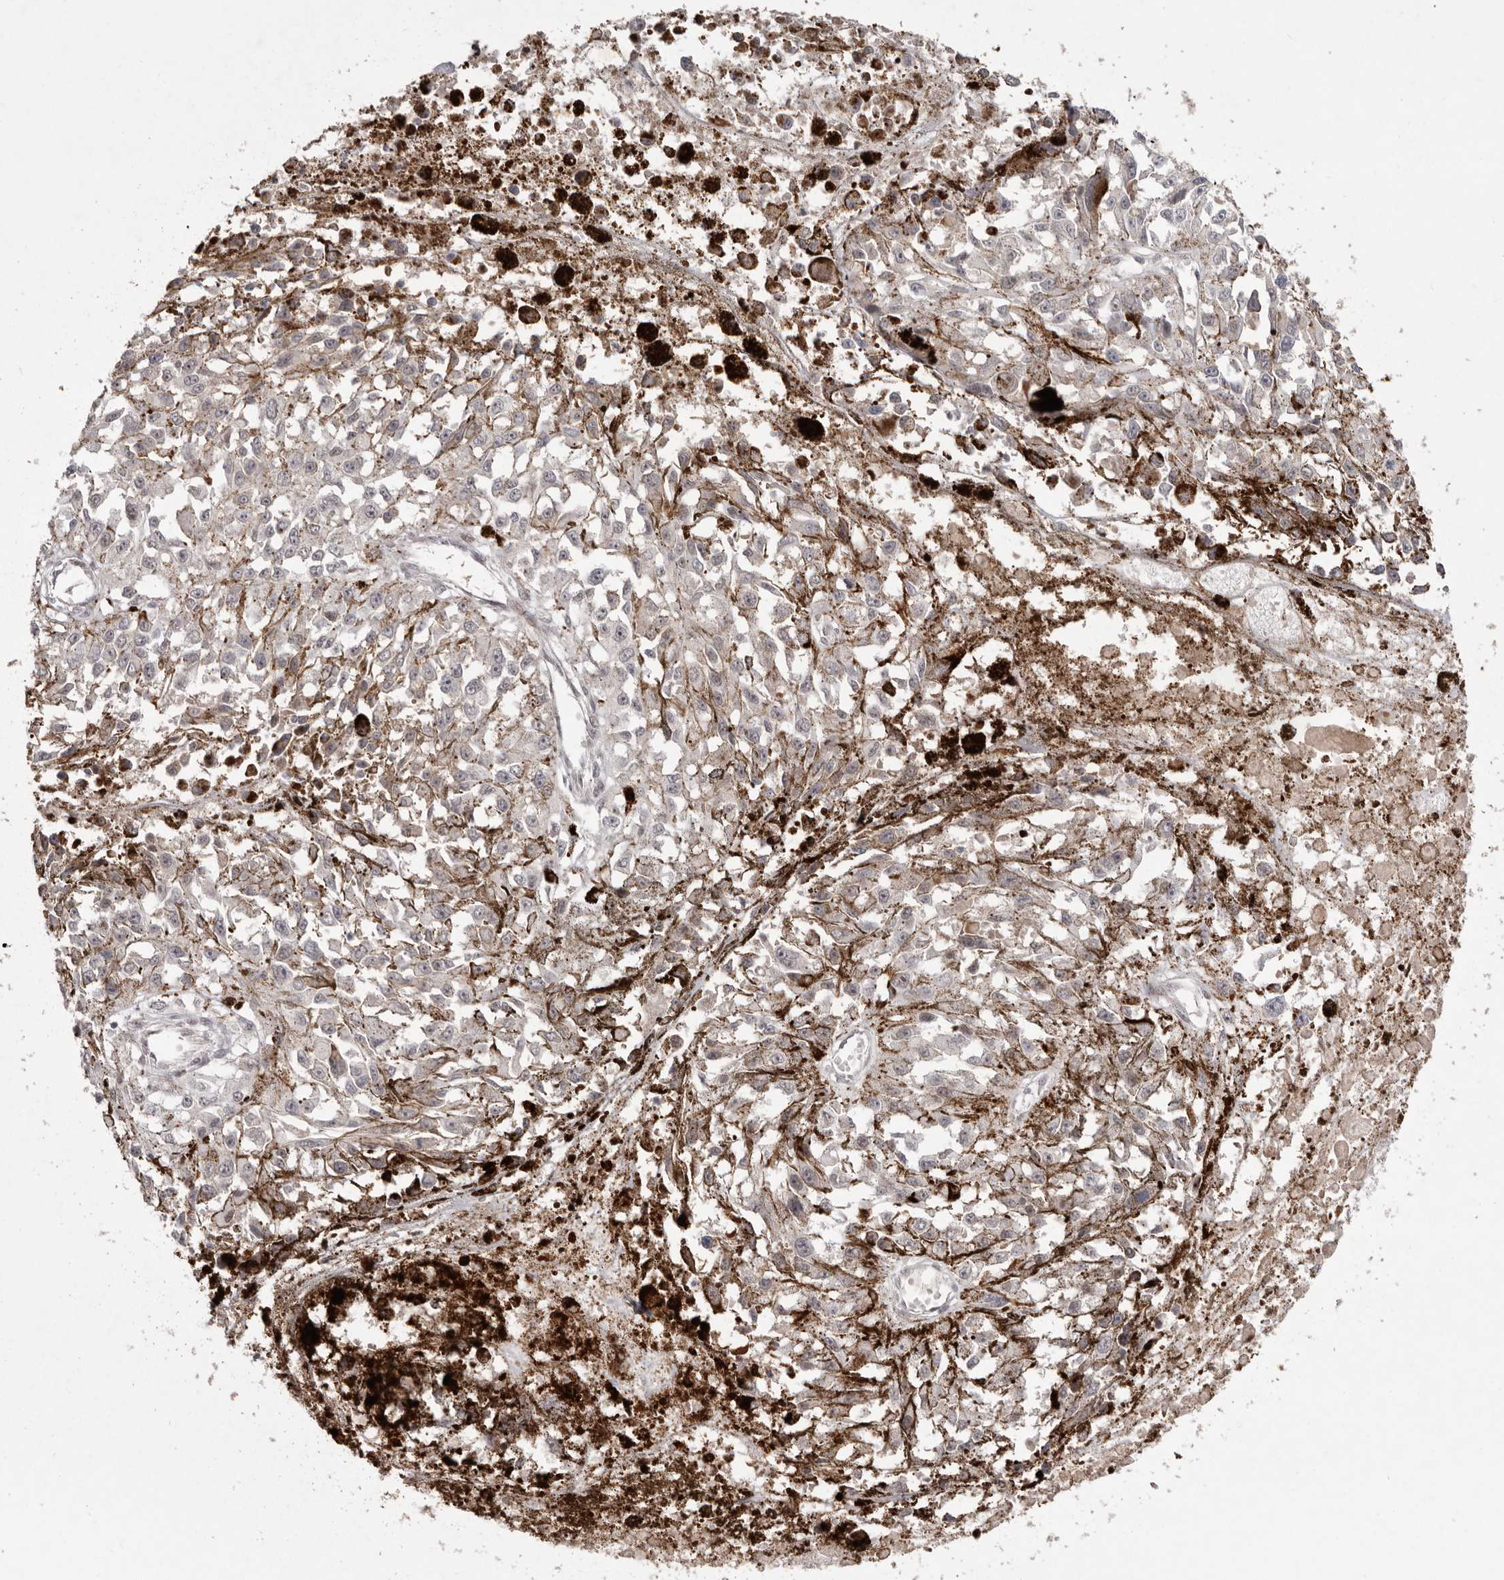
{"staining": {"intensity": "negative", "quantity": "none", "location": "none"}, "tissue": "melanoma", "cell_type": "Tumor cells", "image_type": "cancer", "snomed": [{"axis": "morphology", "description": "Malignant melanoma, Metastatic site"}, {"axis": "topography", "description": "Lymph node"}], "caption": "Immunohistochemical staining of human malignant melanoma (metastatic site) demonstrates no significant staining in tumor cells.", "gene": "TADA1", "patient": {"sex": "male", "age": 59}}